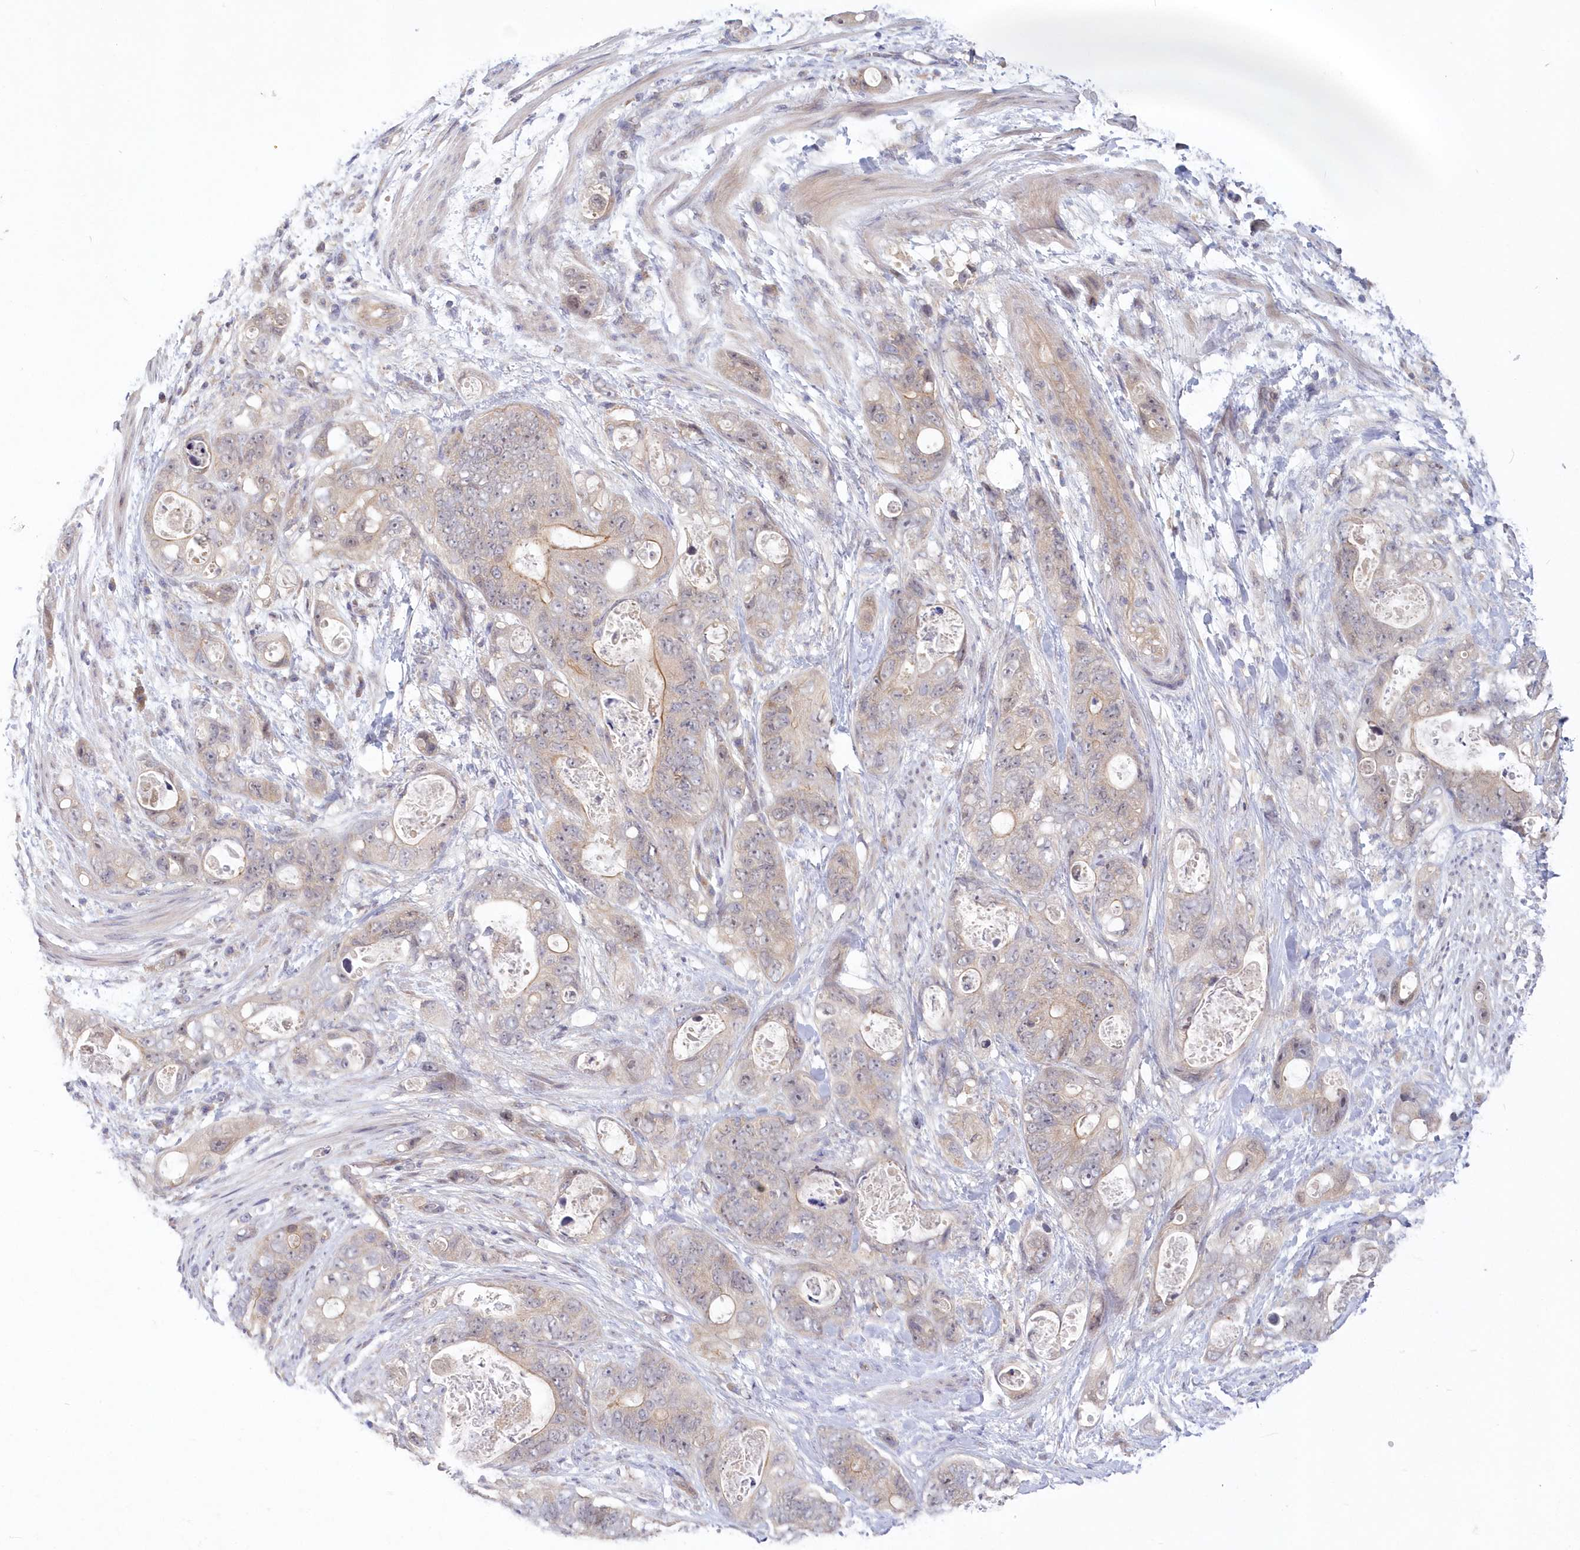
{"staining": {"intensity": "weak", "quantity": "<25%", "location": "cytoplasmic/membranous"}, "tissue": "stomach cancer", "cell_type": "Tumor cells", "image_type": "cancer", "snomed": [{"axis": "morphology", "description": "Adenocarcinoma, NOS"}, {"axis": "topography", "description": "Stomach"}], "caption": "Immunohistochemistry (IHC) histopathology image of neoplastic tissue: adenocarcinoma (stomach) stained with DAB (3,3'-diaminobenzidine) exhibits no significant protein staining in tumor cells.", "gene": "KATNA1", "patient": {"sex": "female", "age": 89}}